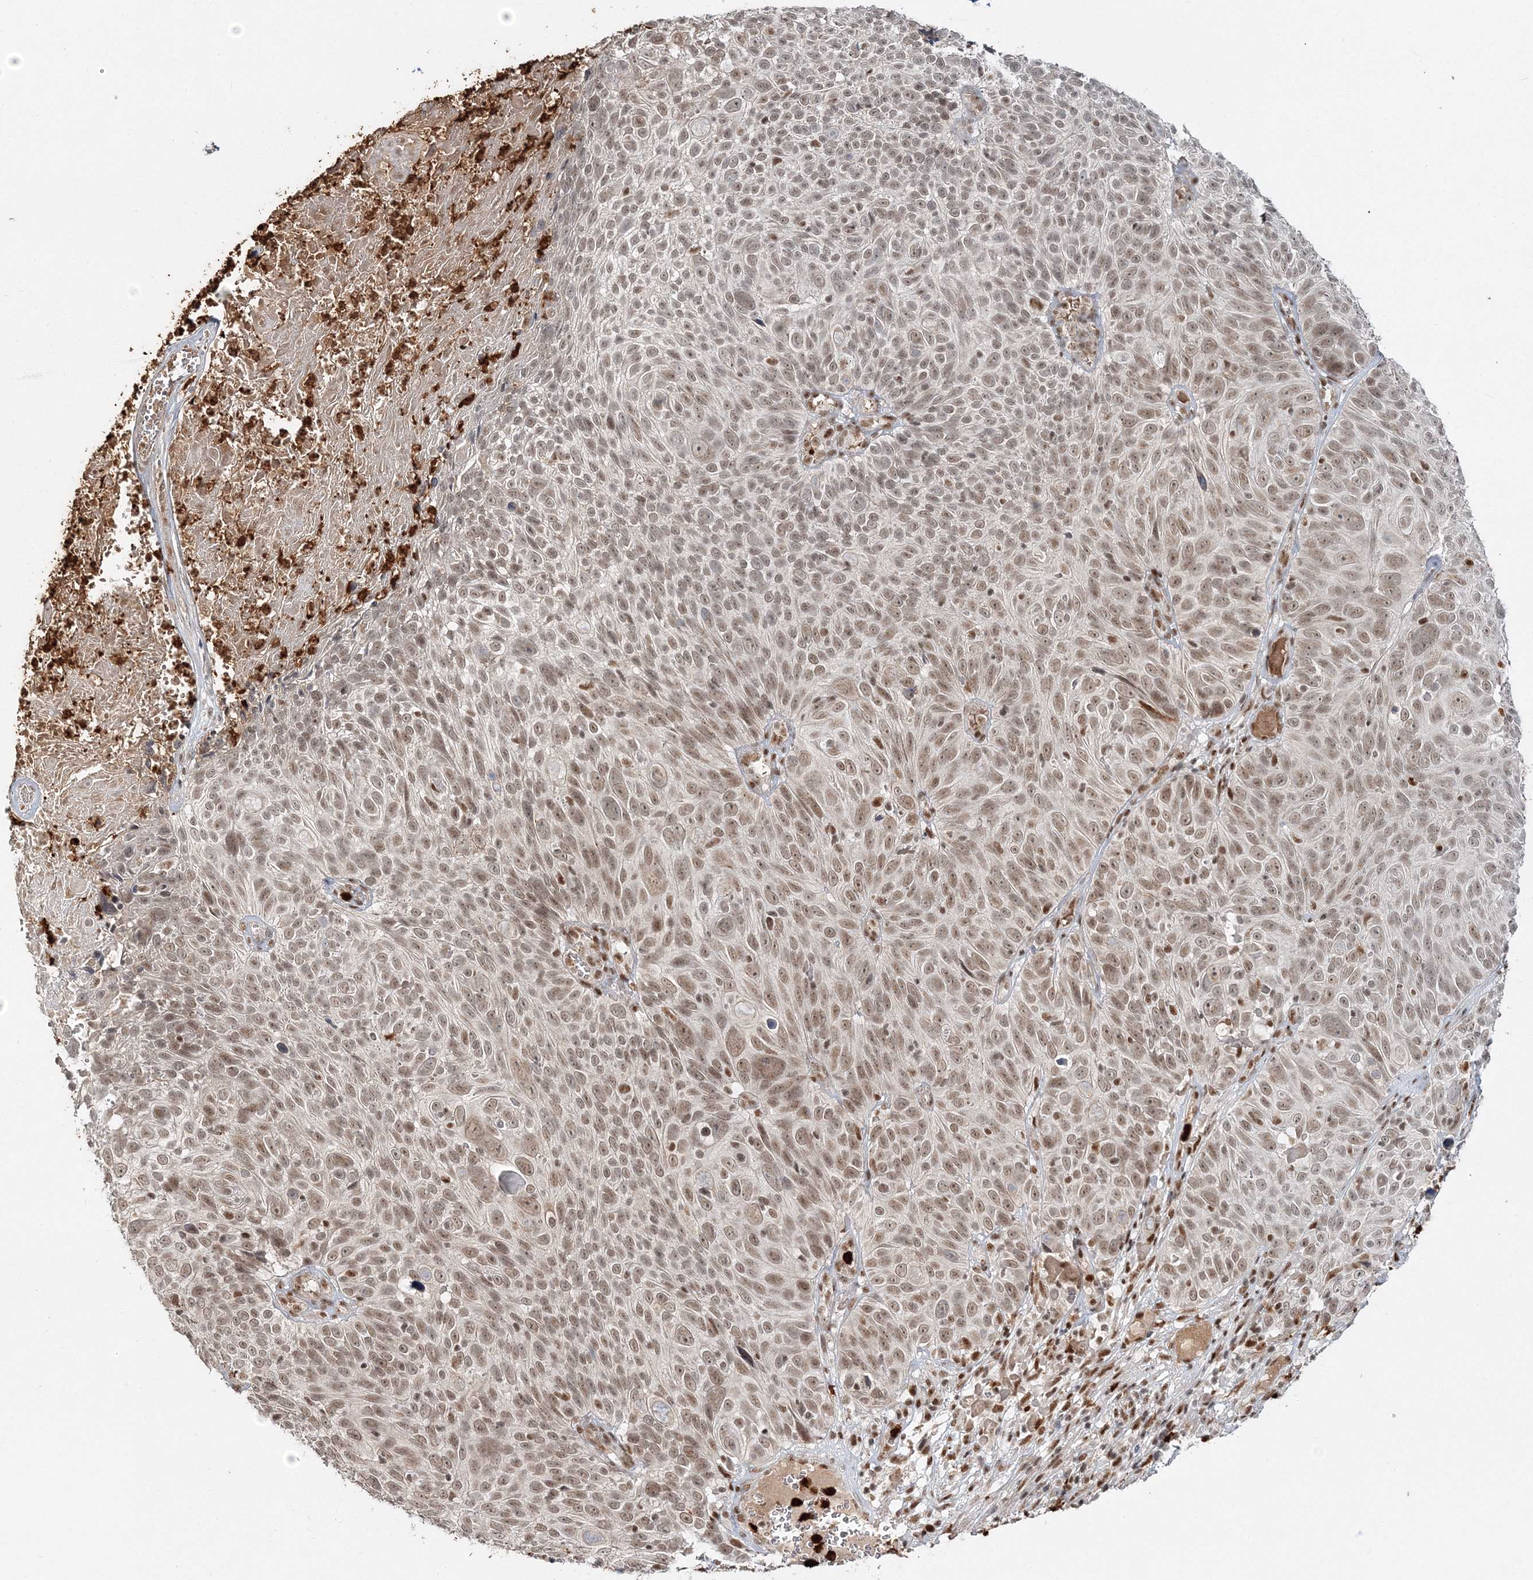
{"staining": {"intensity": "moderate", "quantity": ">75%", "location": "nuclear"}, "tissue": "cervical cancer", "cell_type": "Tumor cells", "image_type": "cancer", "snomed": [{"axis": "morphology", "description": "Squamous cell carcinoma, NOS"}, {"axis": "topography", "description": "Cervix"}], "caption": "A brown stain highlights moderate nuclear positivity of a protein in cervical cancer (squamous cell carcinoma) tumor cells.", "gene": "QRICH1", "patient": {"sex": "female", "age": 74}}